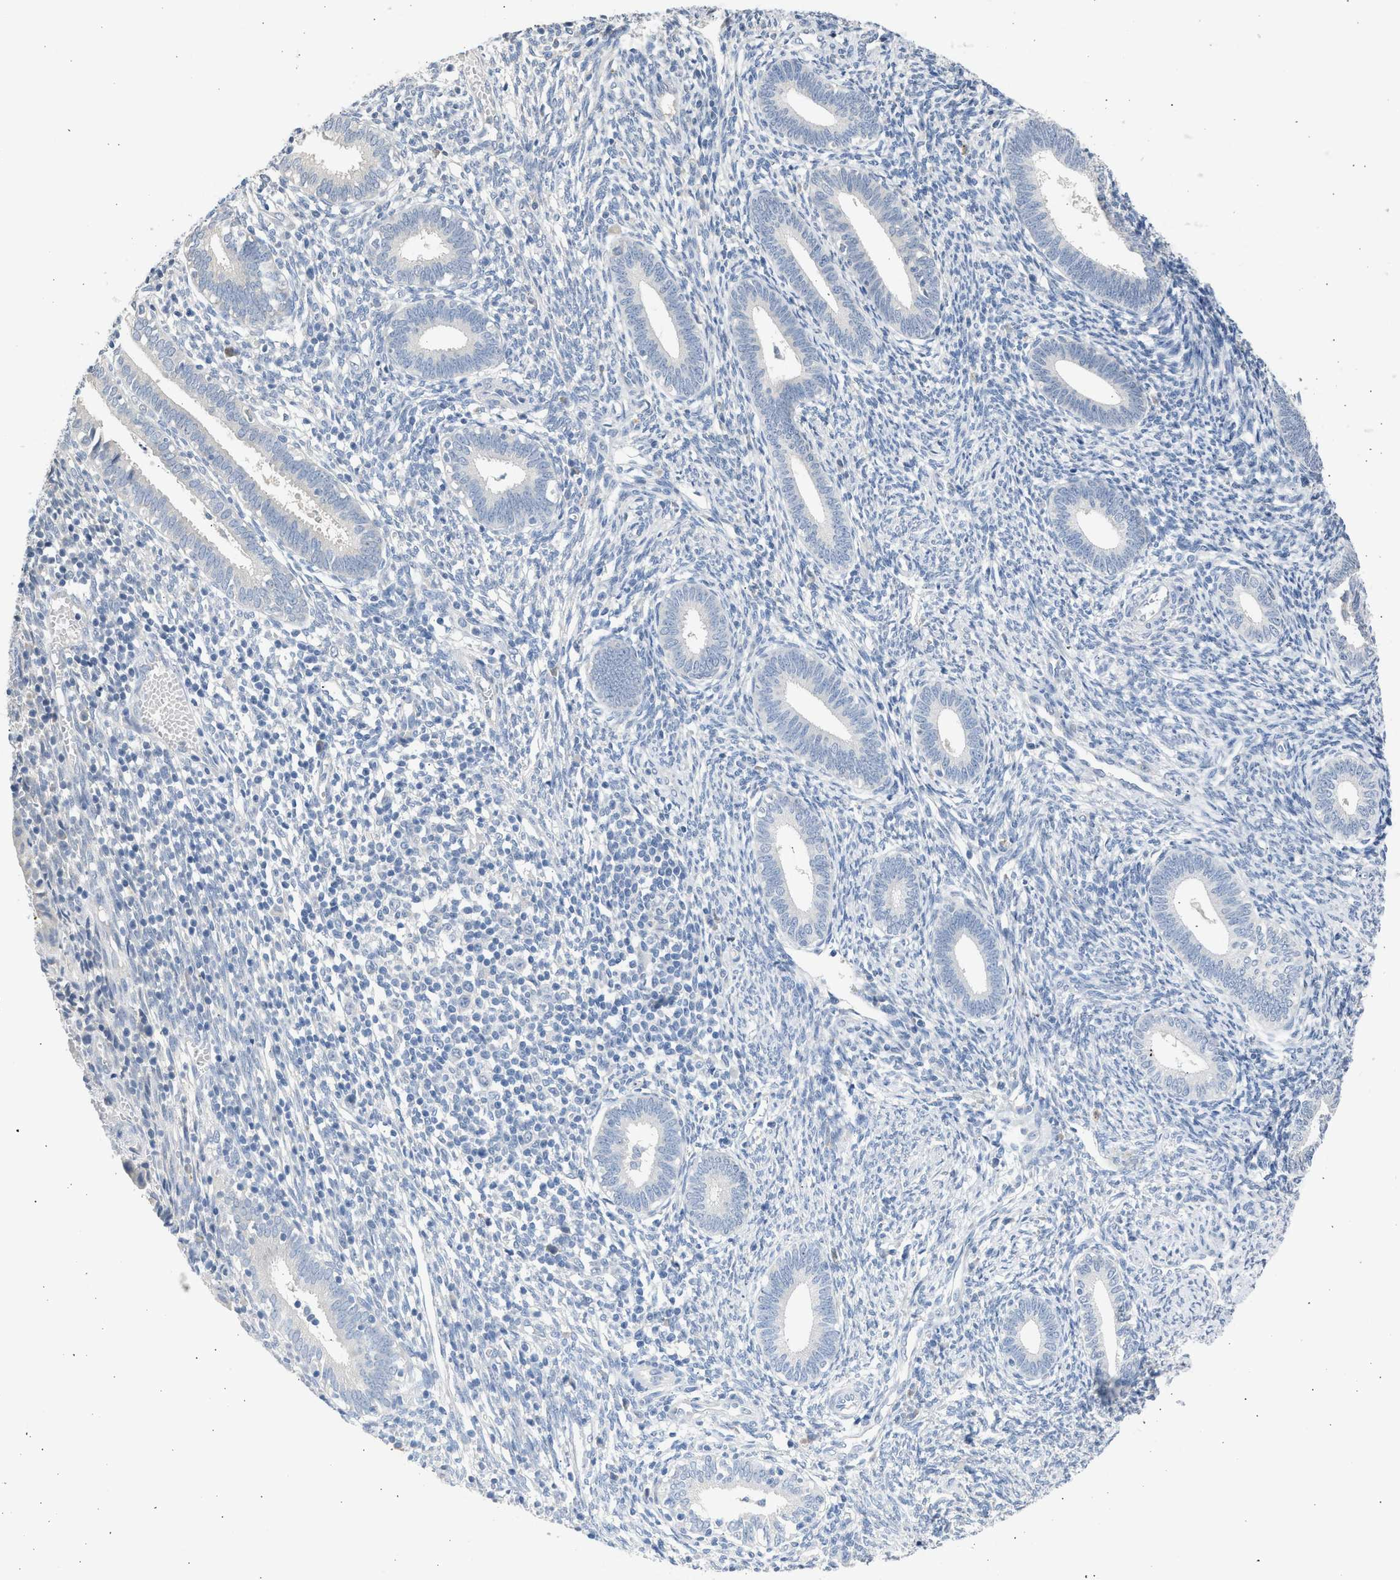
{"staining": {"intensity": "negative", "quantity": "none", "location": "none"}, "tissue": "endometrium", "cell_type": "Cells in endometrial stroma", "image_type": "normal", "snomed": [{"axis": "morphology", "description": "Normal tissue, NOS"}, {"axis": "topography", "description": "Endometrium"}], "caption": "DAB immunohistochemical staining of benign human endometrium displays no significant positivity in cells in endometrial stroma. (DAB (3,3'-diaminobenzidine) immunohistochemistry (IHC) with hematoxylin counter stain).", "gene": "SULT2A1", "patient": {"sex": "female", "age": 41}}